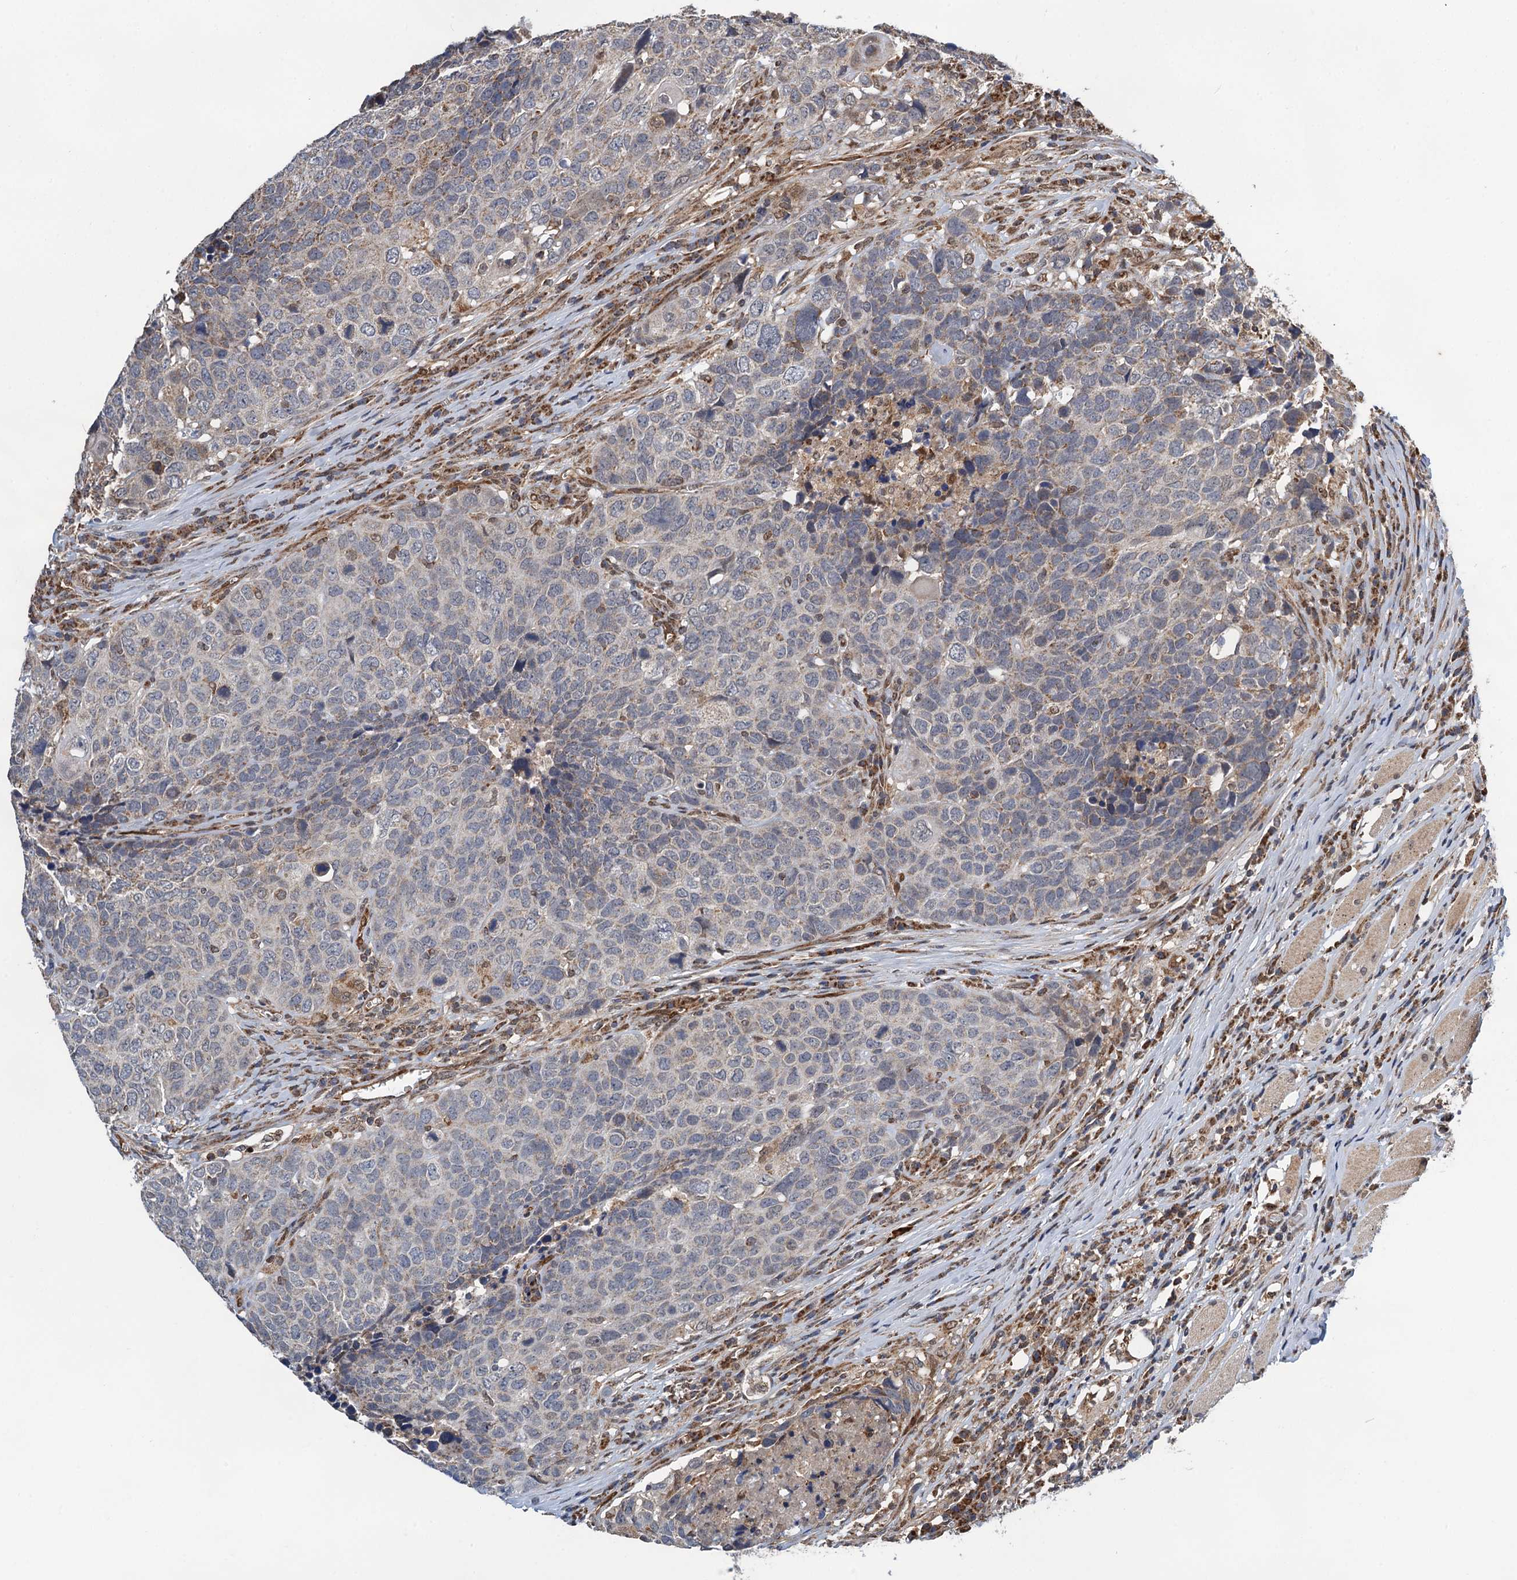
{"staining": {"intensity": "weak", "quantity": "<25%", "location": "cytoplasmic/membranous"}, "tissue": "head and neck cancer", "cell_type": "Tumor cells", "image_type": "cancer", "snomed": [{"axis": "morphology", "description": "Squamous cell carcinoma, NOS"}, {"axis": "topography", "description": "Head-Neck"}], "caption": "Immunohistochemical staining of human head and neck squamous cell carcinoma shows no significant expression in tumor cells. (DAB immunohistochemistry (IHC) with hematoxylin counter stain).", "gene": "CMPK2", "patient": {"sex": "male", "age": 66}}